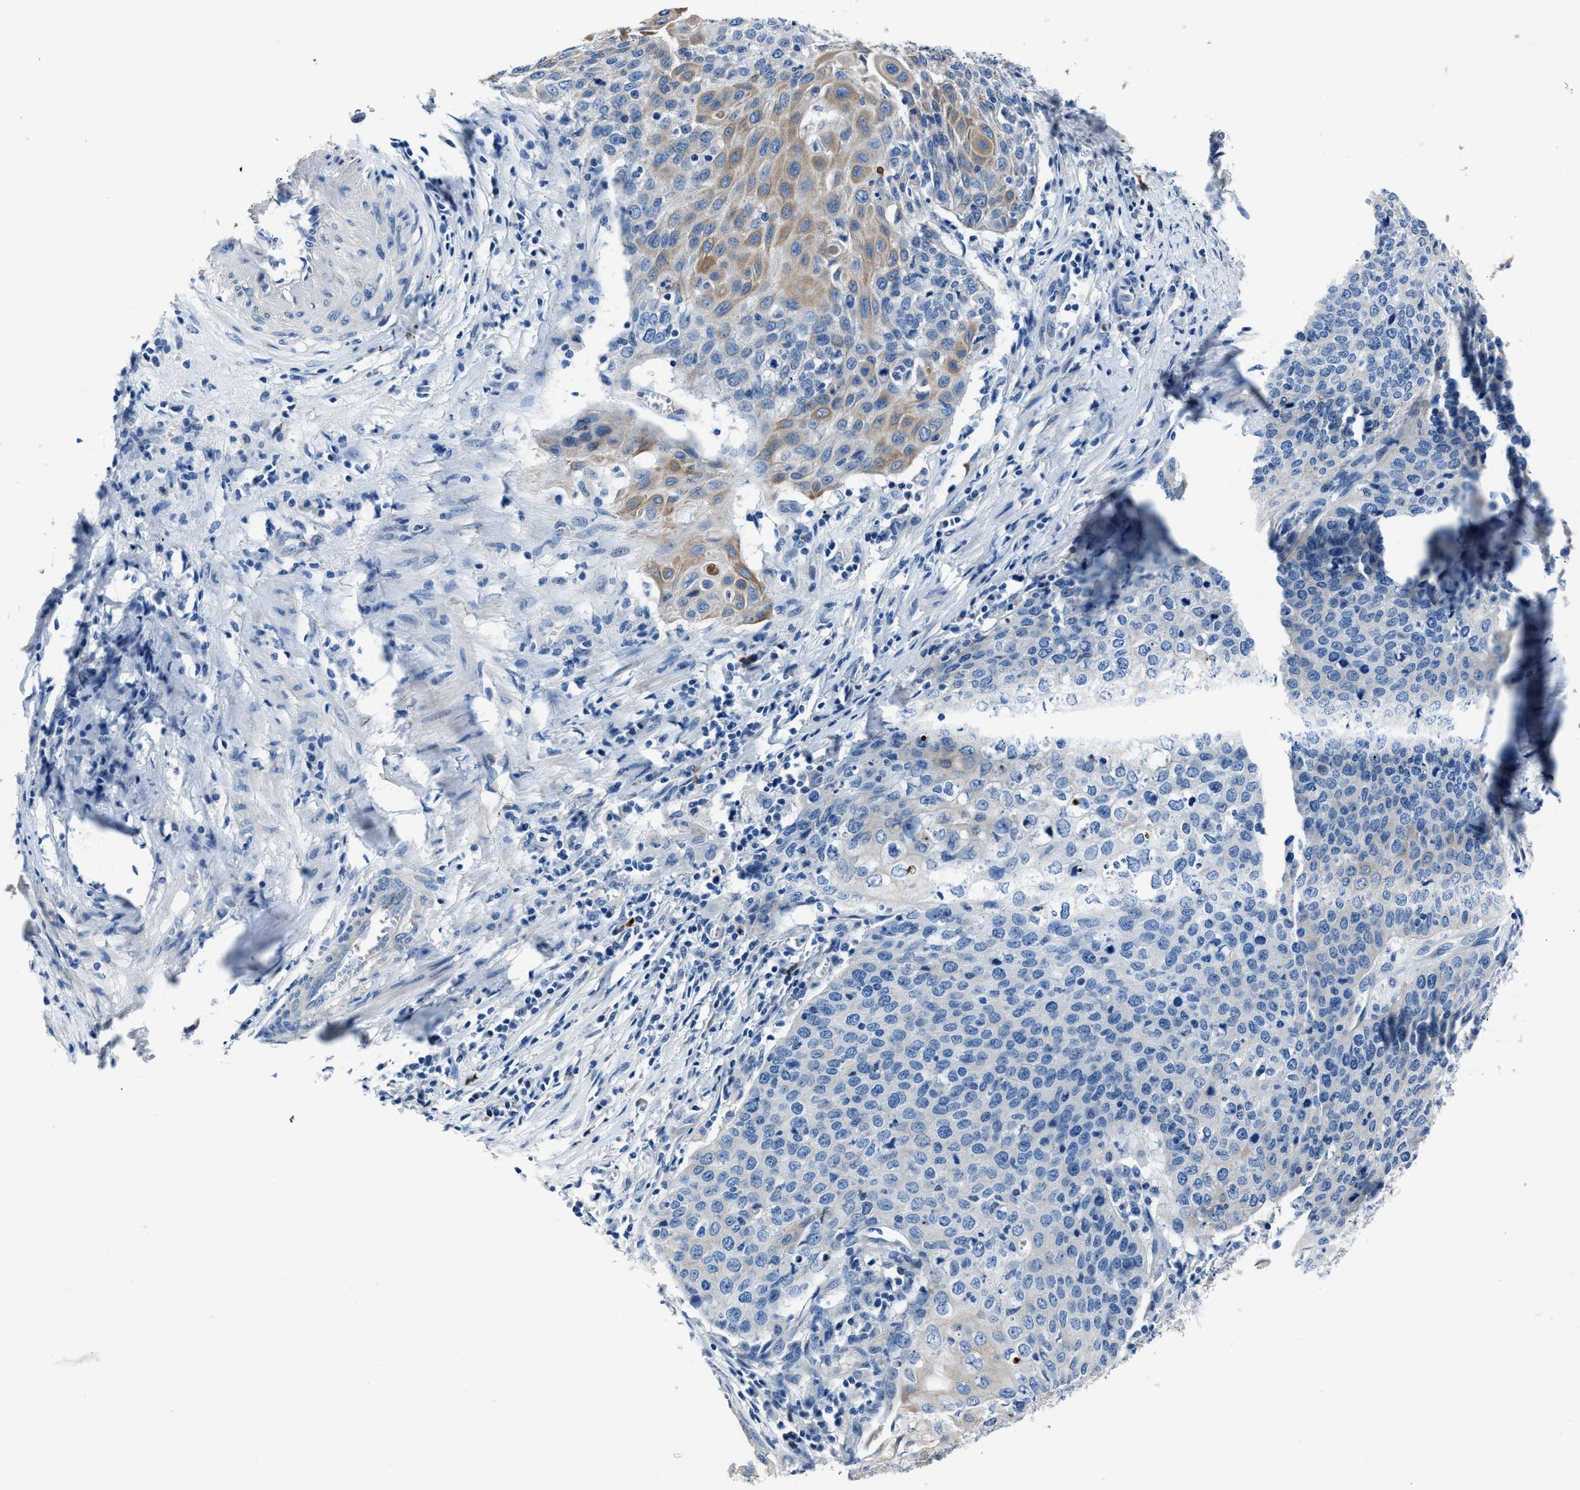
{"staining": {"intensity": "weak", "quantity": "<25%", "location": "cytoplasmic/membranous"}, "tissue": "cervical cancer", "cell_type": "Tumor cells", "image_type": "cancer", "snomed": [{"axis": "morphology", "description": "Squamous cell carcinoma, NOS"}, {"axis": "topography", "description": "Cervix"}], "caption": "Histopathology image shows no protein expression in tumor cells of squamous cell carcinoma (cervical) tissue. Brightfield microscopy of IHC stained with DAB (3,3'-diaminobenzidine) (brown) and hematoxylin (blue), captured at high magnification.", "gene": "NACAD", "patient": {"sex": "female", "age": 39}}